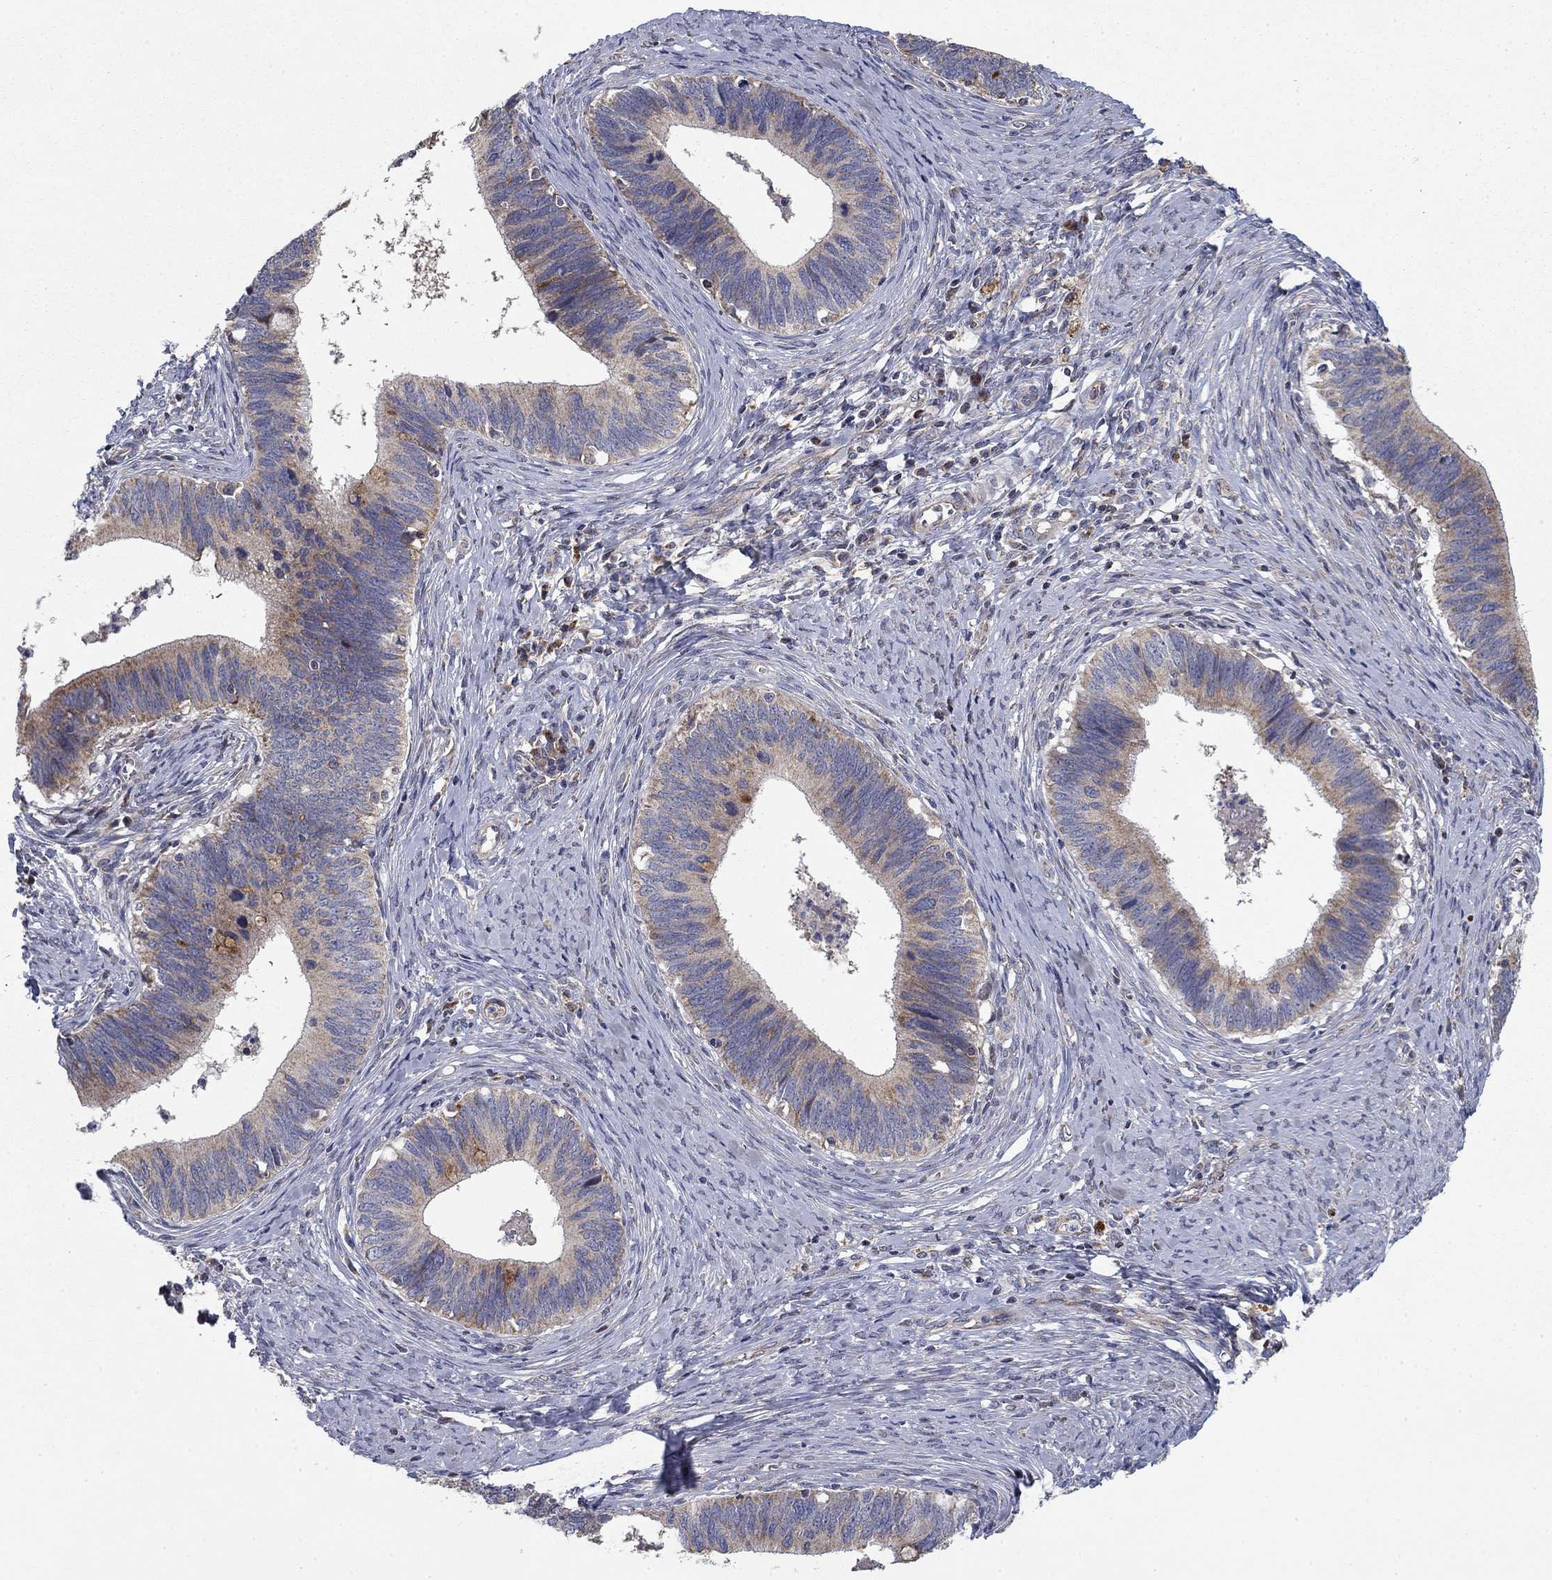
{"staining": {"intensity": "strong", "quantity": "<25%", "location": "cytoplasmic/membranous"}, "tissue": "cervical cancer", "cell_type": "Tumor cells", "image_type": "cancer", "snomed": [{"axis": "morphology", "description": "Adenocarcinoma, NOS"}, {"axis": "topography", "description": "Cervix"}], "caption": "Adenocarcinoma (cervical) tissue displays strong cytoplasmic/membranous expression in about <25% of tumor cells The protein is shown in brown color, while the nuclei are stained blue.", "gene": "MMAA", "patient": {"sex": "female", "age": 42}}